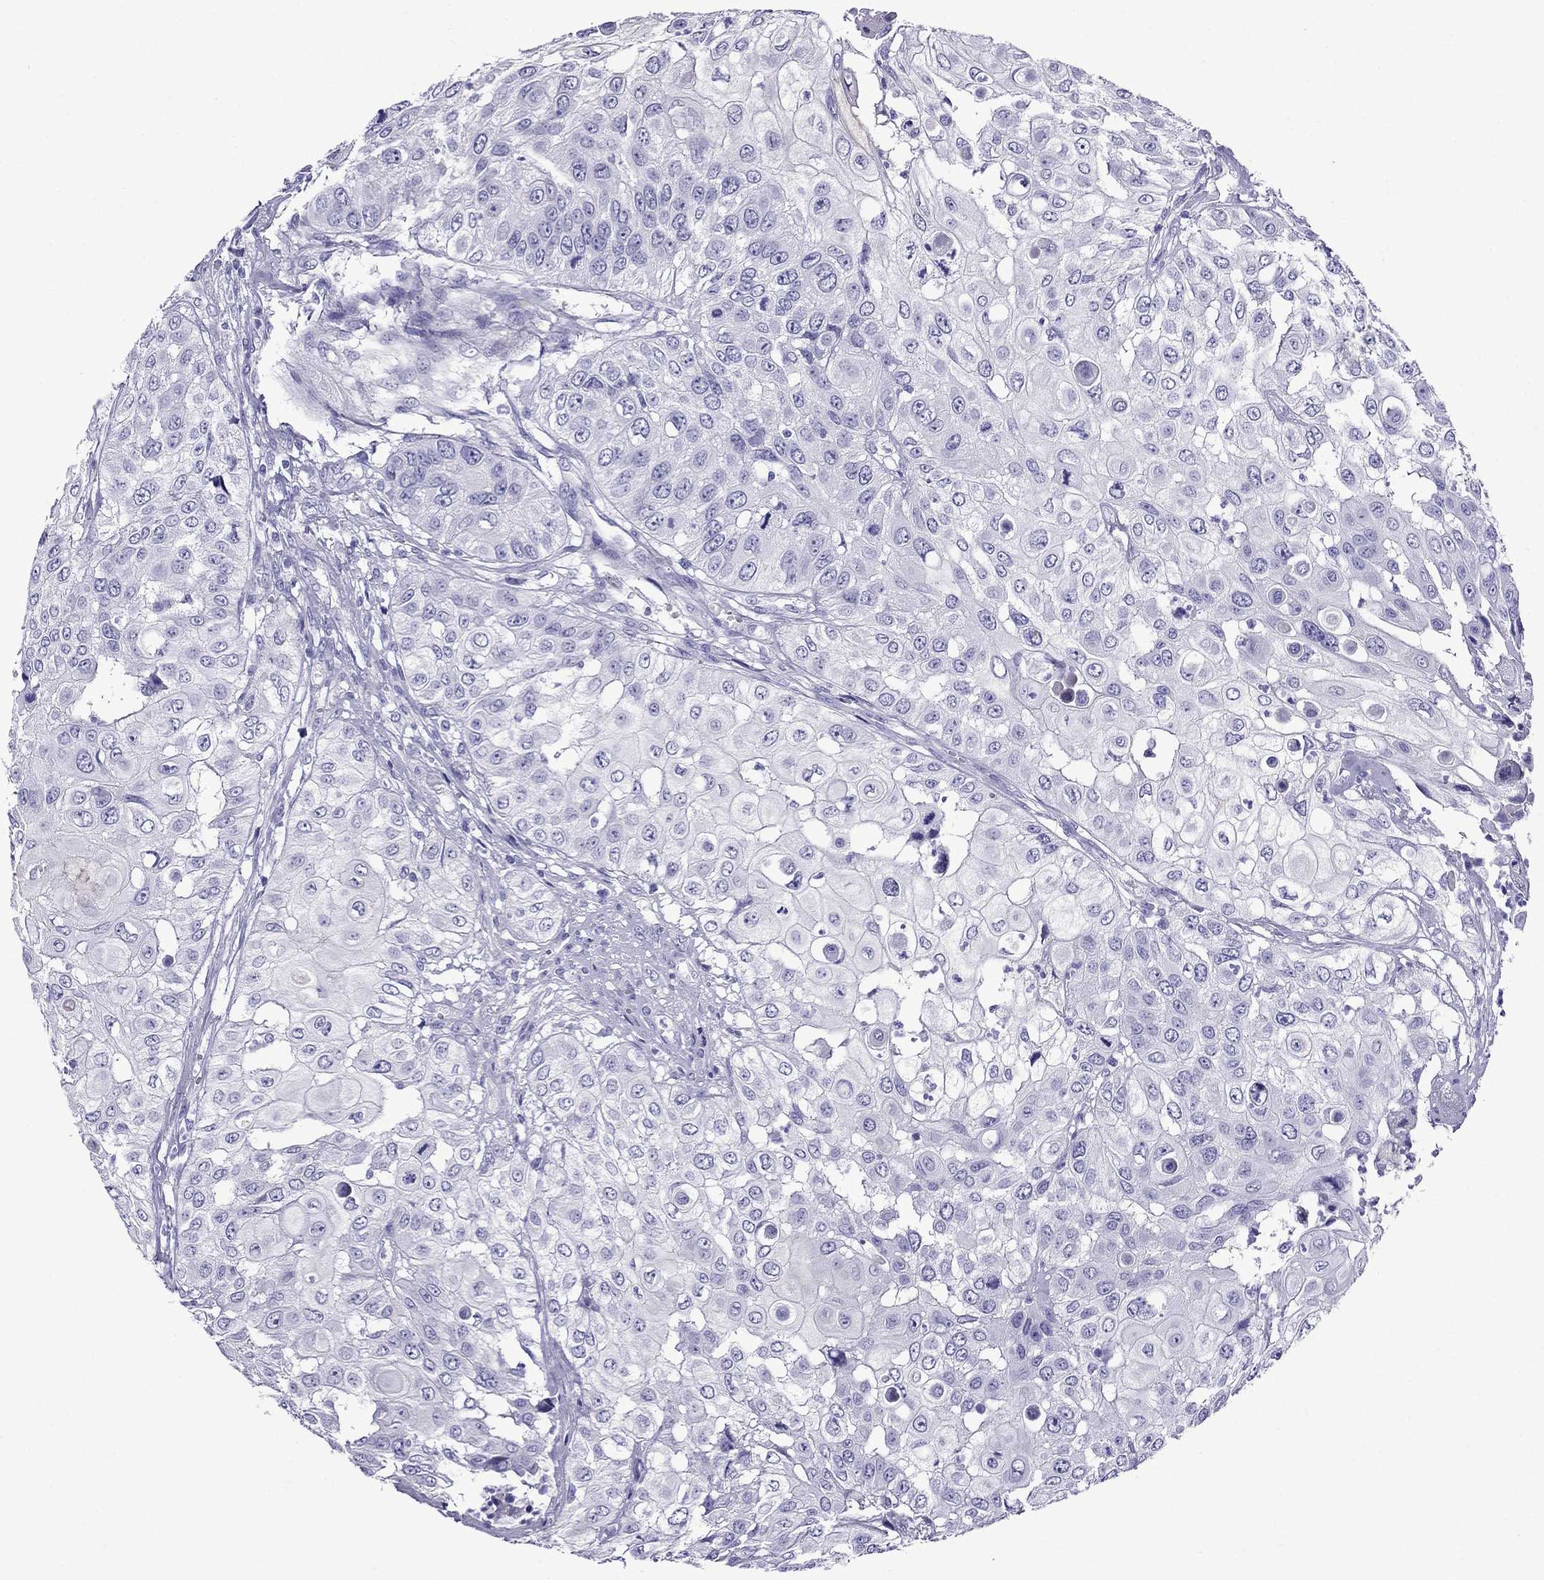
{"staining": {"intensity": "negative", "quantity": "none", "location": "none"}, "tissue": "urothelial cancer", "cell_type": "Tumor cells", "image_type": "cancer", "snomed": [{"axis": "morphology", "description": "Urothelial carcinoma, High grade"}, {"axis": "topography", "description": "Urinary bladder"}], "caption": "IHC micrograph of neoplastic tissue: urothelial cancer stained with DAB demonstrates no significant protein positivity in tumor cells.", "gene": "CRYBA1", "patient": {"sex": "female", "age": 79}}